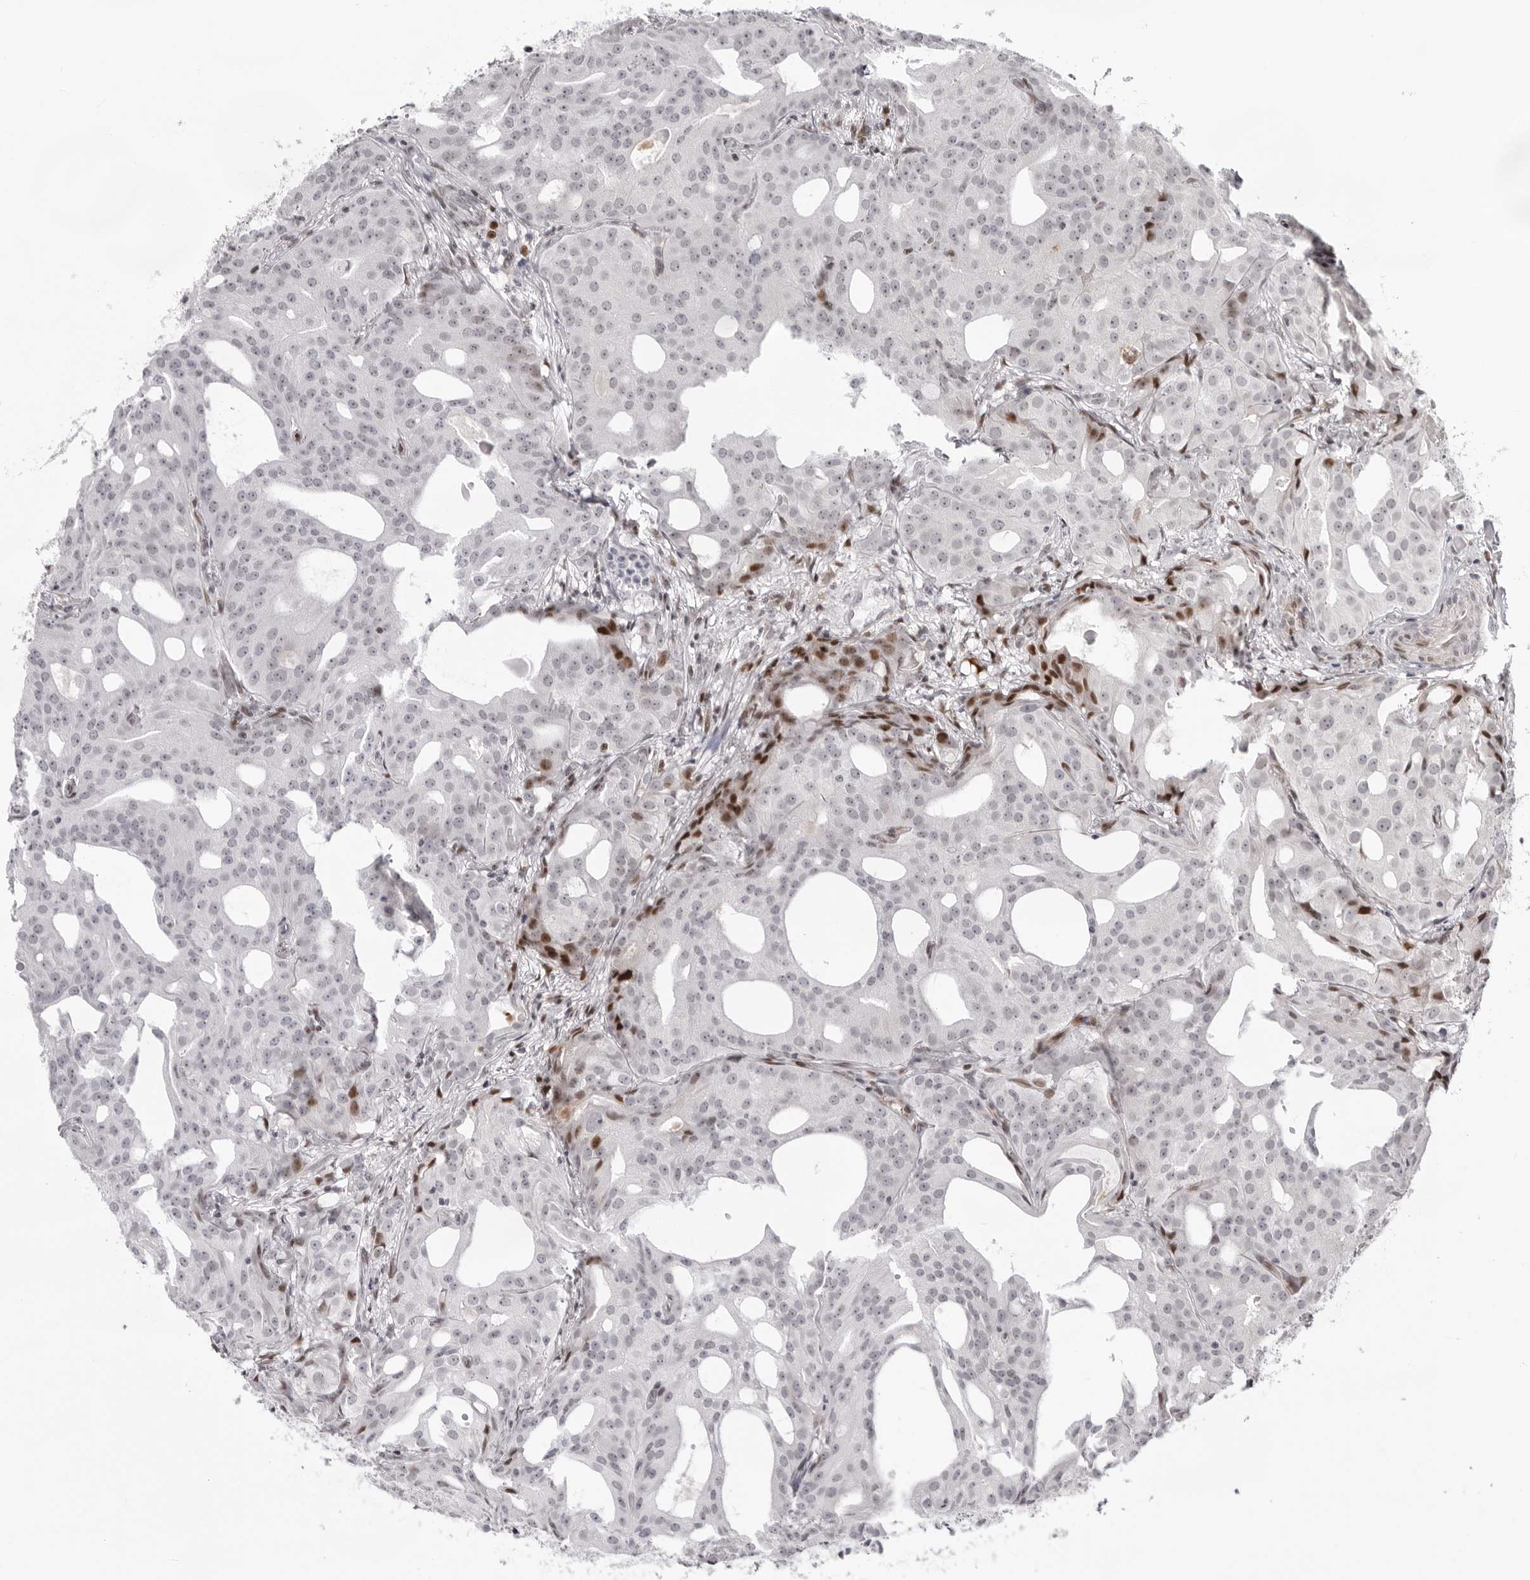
{"staining": {"intensity": "negative", "quantity": "none", "location": "none"}, "tissue": "prostate cancer", "cell_type": "Tumor cells", "image_type": "cancer", "snomed": [{"axis": "morphology", "description": "Adenocarcinoma, Medium grade"}, {"axis": "topography", "description": "Prostate"}], "caption": "Immunohistochemistry image of prostate cancer stained for a protein (brown), which demonstrates no positivity in tumor cells.", "gene": "NTPCR", "patient": {"sex": "male", "age": 88}}